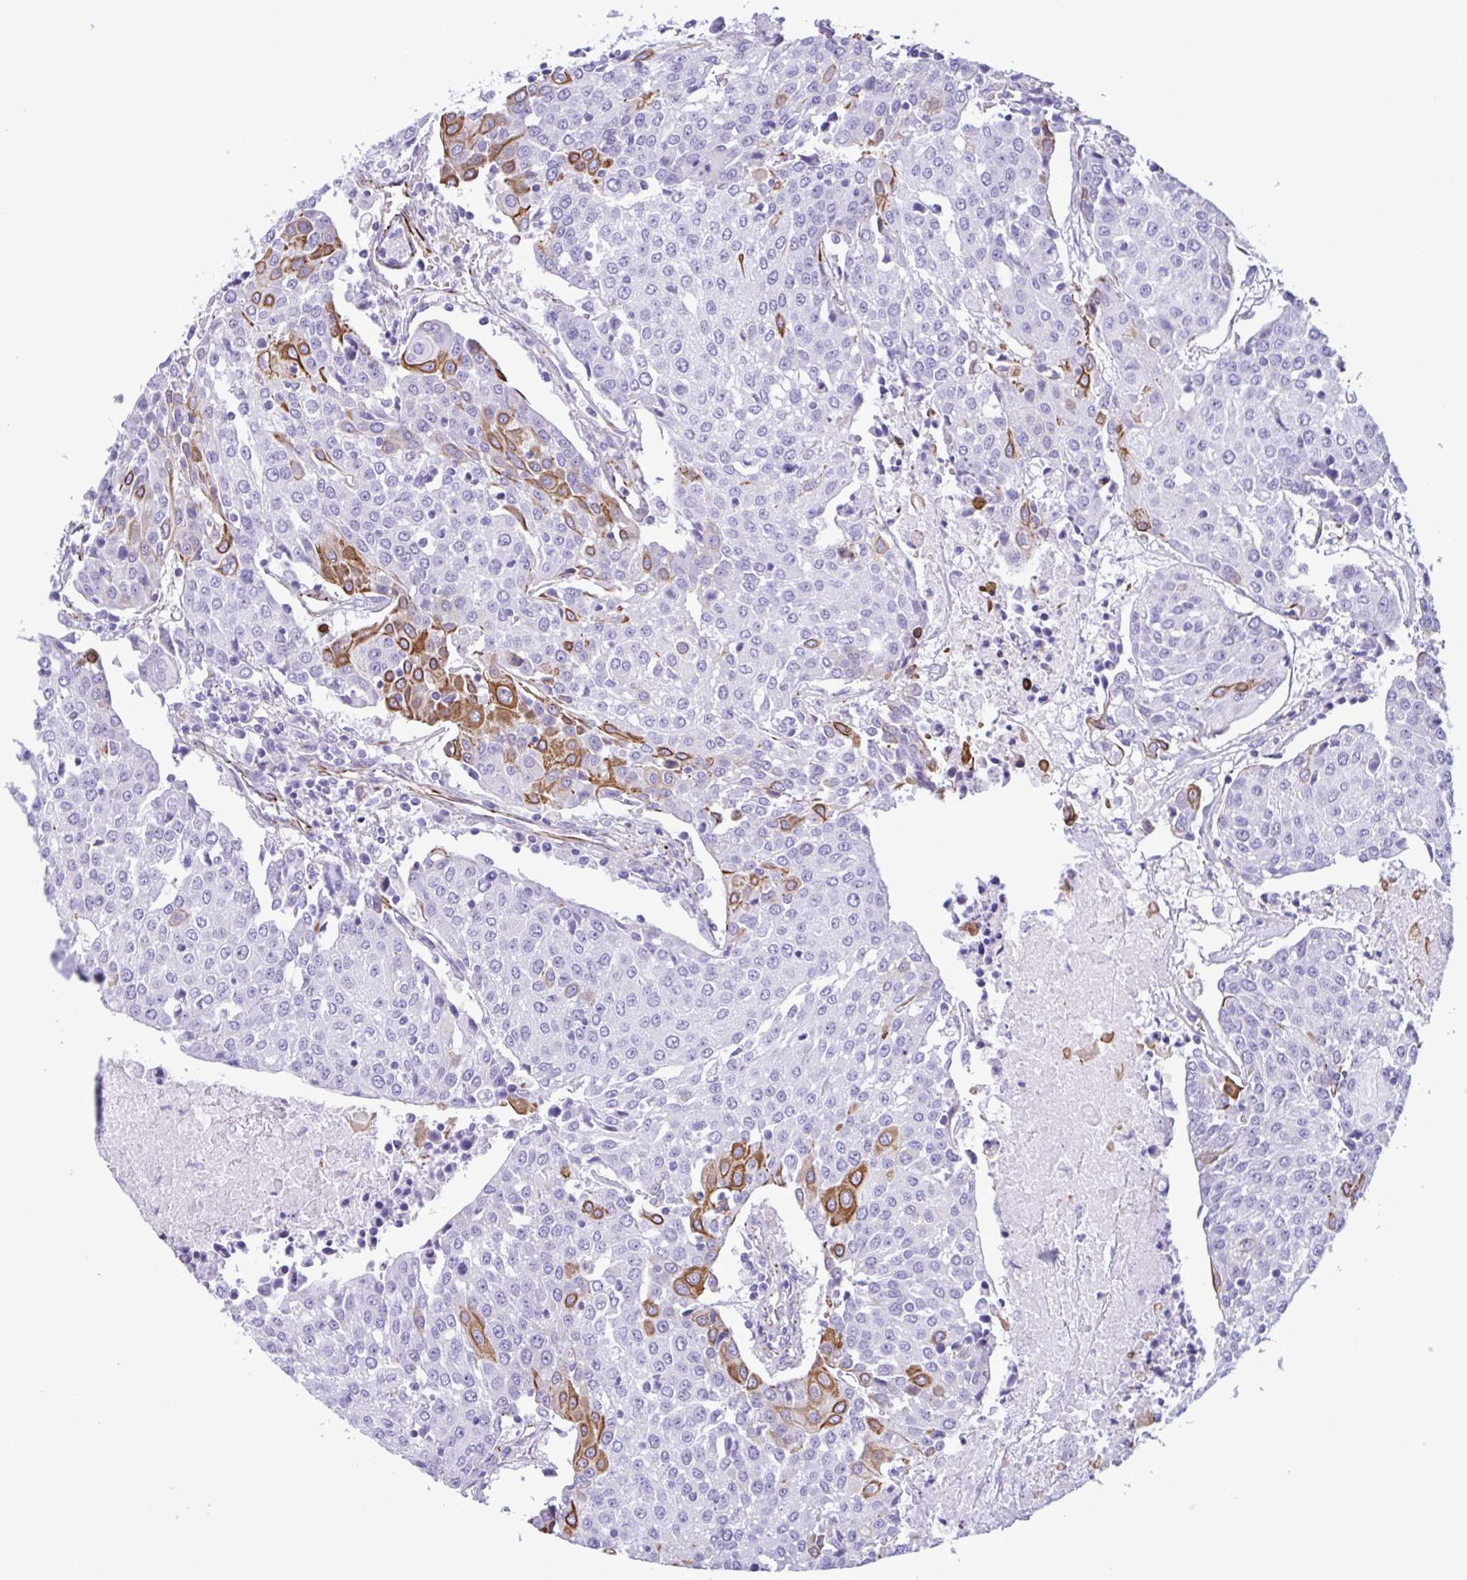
{"staining": {"intensity": "strong", "quantity": "<25%", "location": "cytoplasmic/membranous"}, "tissue": "urothelial cancer", "cell_type": "Tumor cells", "image_type": "cancer", "snomed": [{"axis": "morphology", "description": "Urothelial carcinoma, High grade"}, {"axis": "topography", "description": "Urinary bladder"}], "caption": "The micrograph reveals a brown stain indicating the presence of a protein in the cytoplasmic/membranous of tumor cells in urothelial carcinoma (high-grade). (DAB (3,3'-diaminobenzidine) = brown stain, brightfield microscopy at high magnification).", "gene": "SMAD5", "patient": {"sex": "female", "age": 85}}